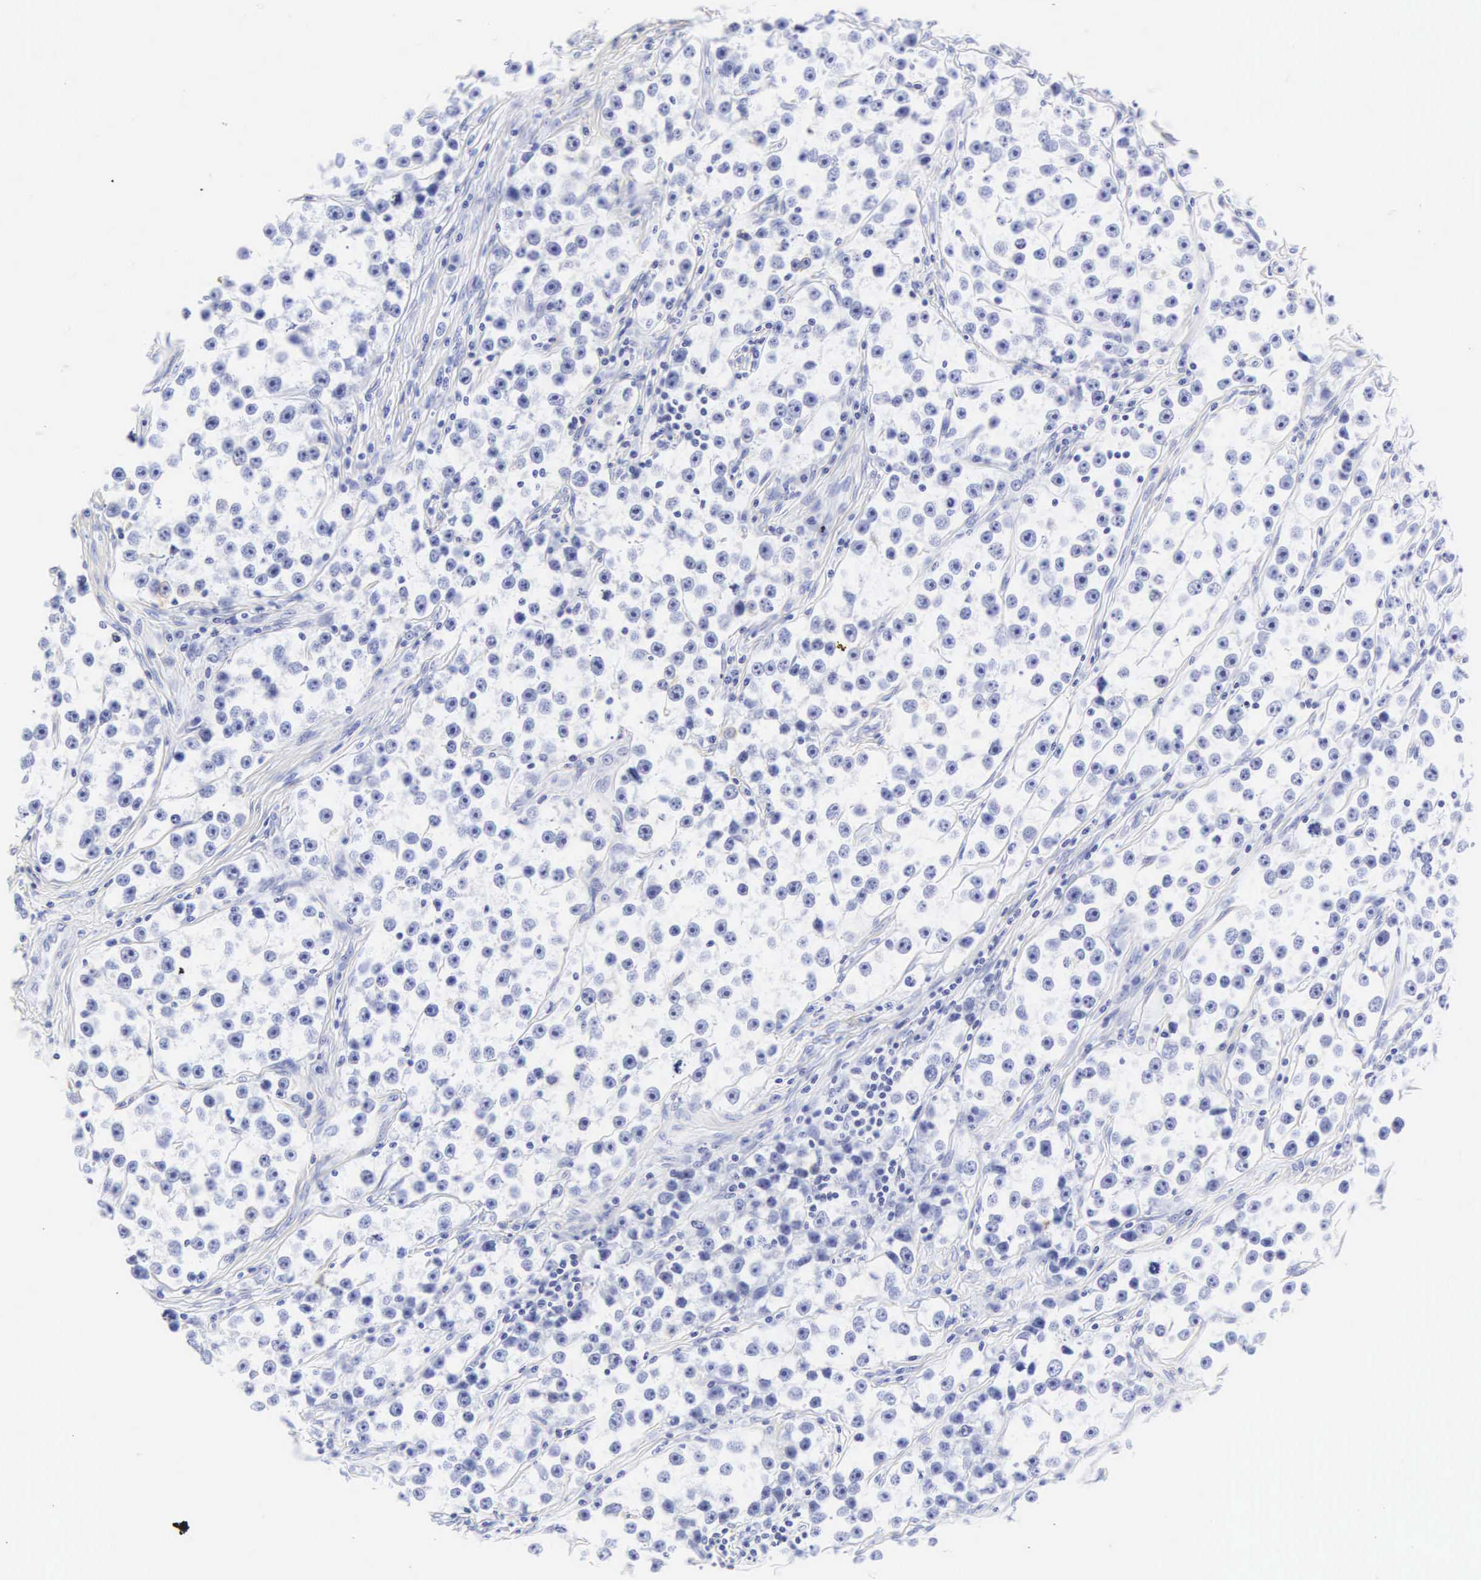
{"staining": {"intensity": "negative", "quantity": "none", "location": "none"}, "tissue": "testis cancer", "cell_type": "Tumor cells", "image_type": "cancer", "snomed": [{"axis": "morphology", "description": "Seminoma, NOS"}, {"axis": "topography", "description": "Testis"}], "caption": "IHC of testis cancer shows no positivity in tumor cells. (DAB (3,3'-diaminobenzidine) immunohistochemistry (IHC), high magnification).", "gene": "CGB3", "patient": {"sex": "male", "age": 32}}